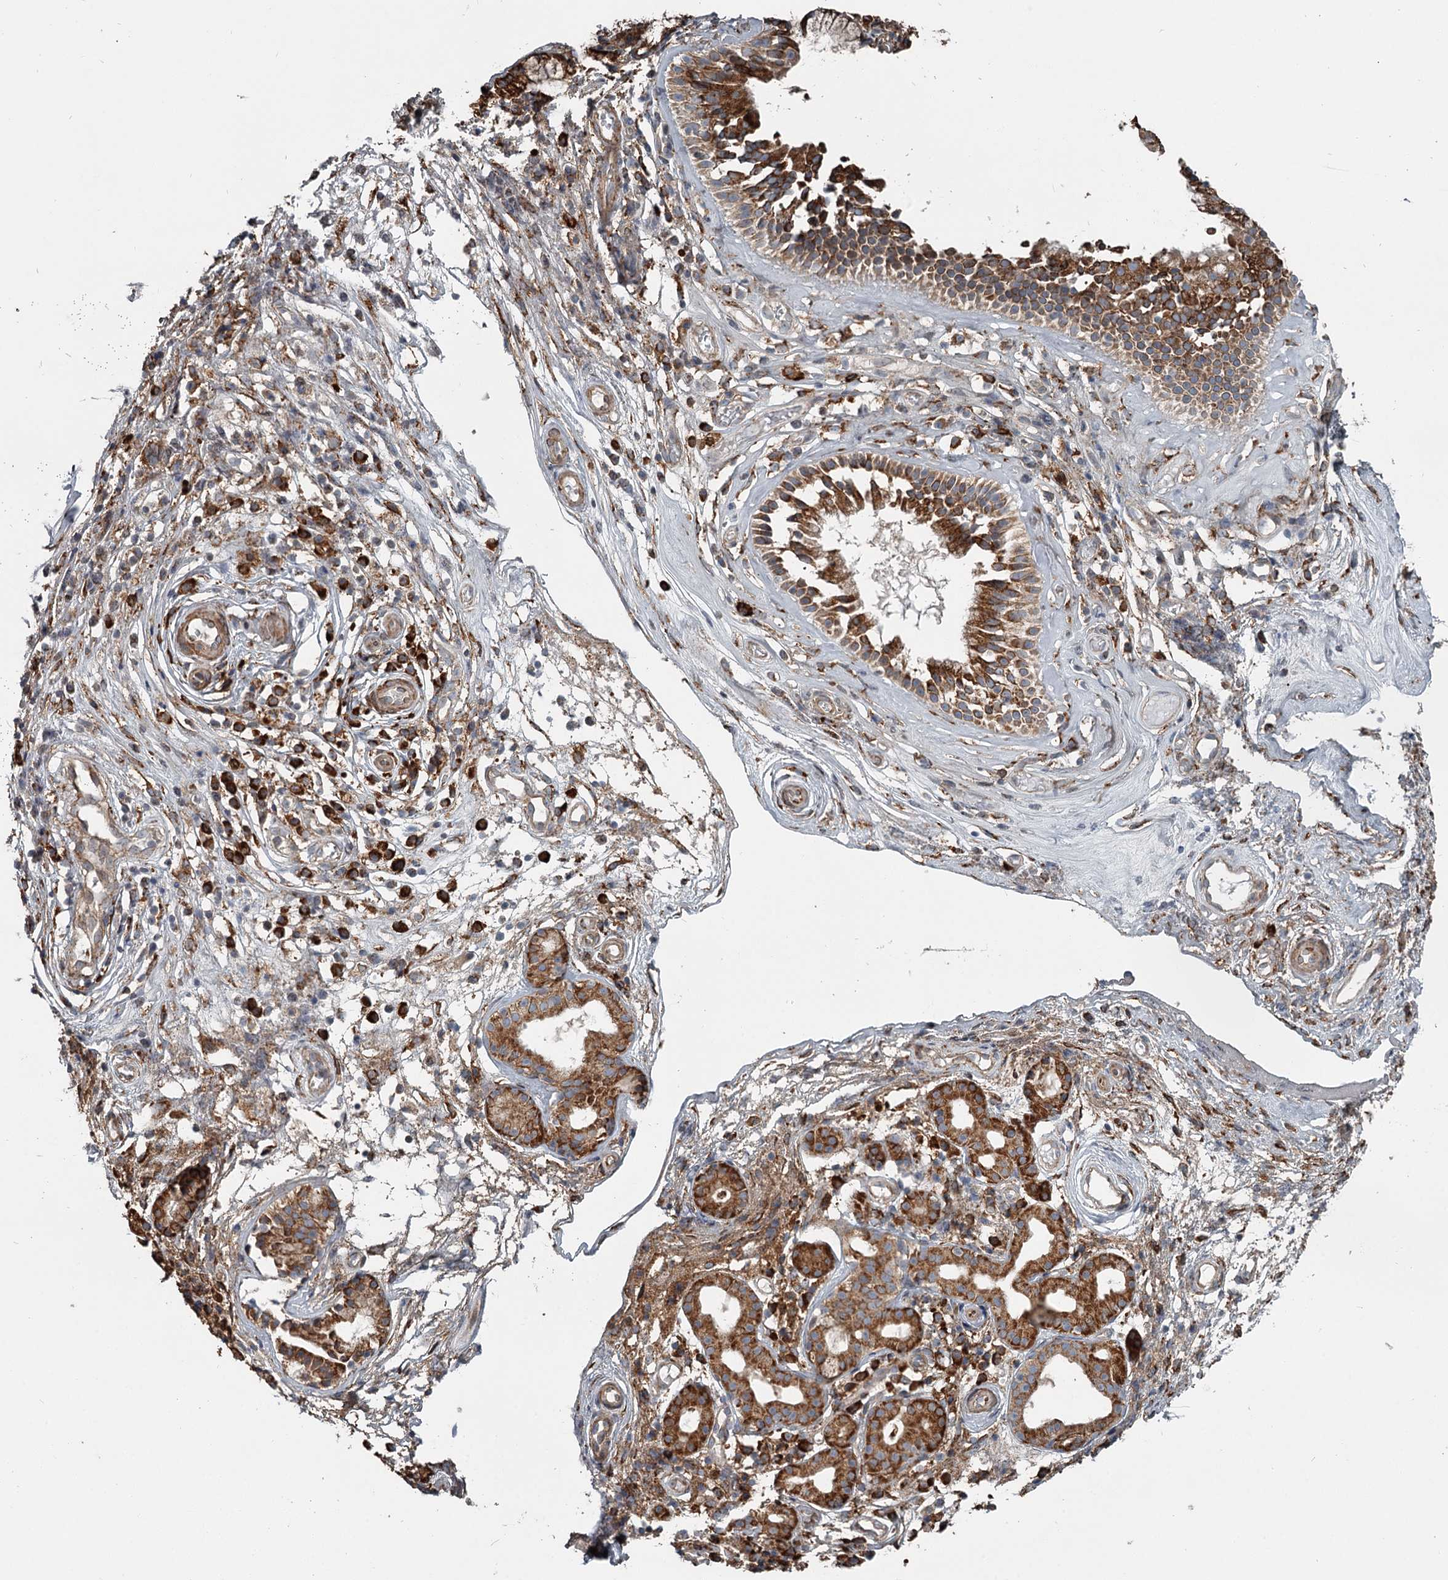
{"staining": {"intensity": "strong", "quantity": ">75%", "location": "cytoplasmic/membranous"}, "tissue": "nasopharynx", "cell_type": "Respiratory epithelial cells", "image_type": "normal", "snomed": [{"axis": "morphology", "description": "Normal tissue, NOS"}, {"axis": "morphology", "description": "Inflammation, NOS"}, {"axis": "topography", "description": "Nasopharynx"}], "caption": "This histopathology image exhibits IHC staining of benign human nasopharynx, with high strong cytoplasmic/membranous staining in approximately >75% of respiratory epithelial cells.", "gene": "RASSF8", "patient": {"sex": "male", "age": 29}}